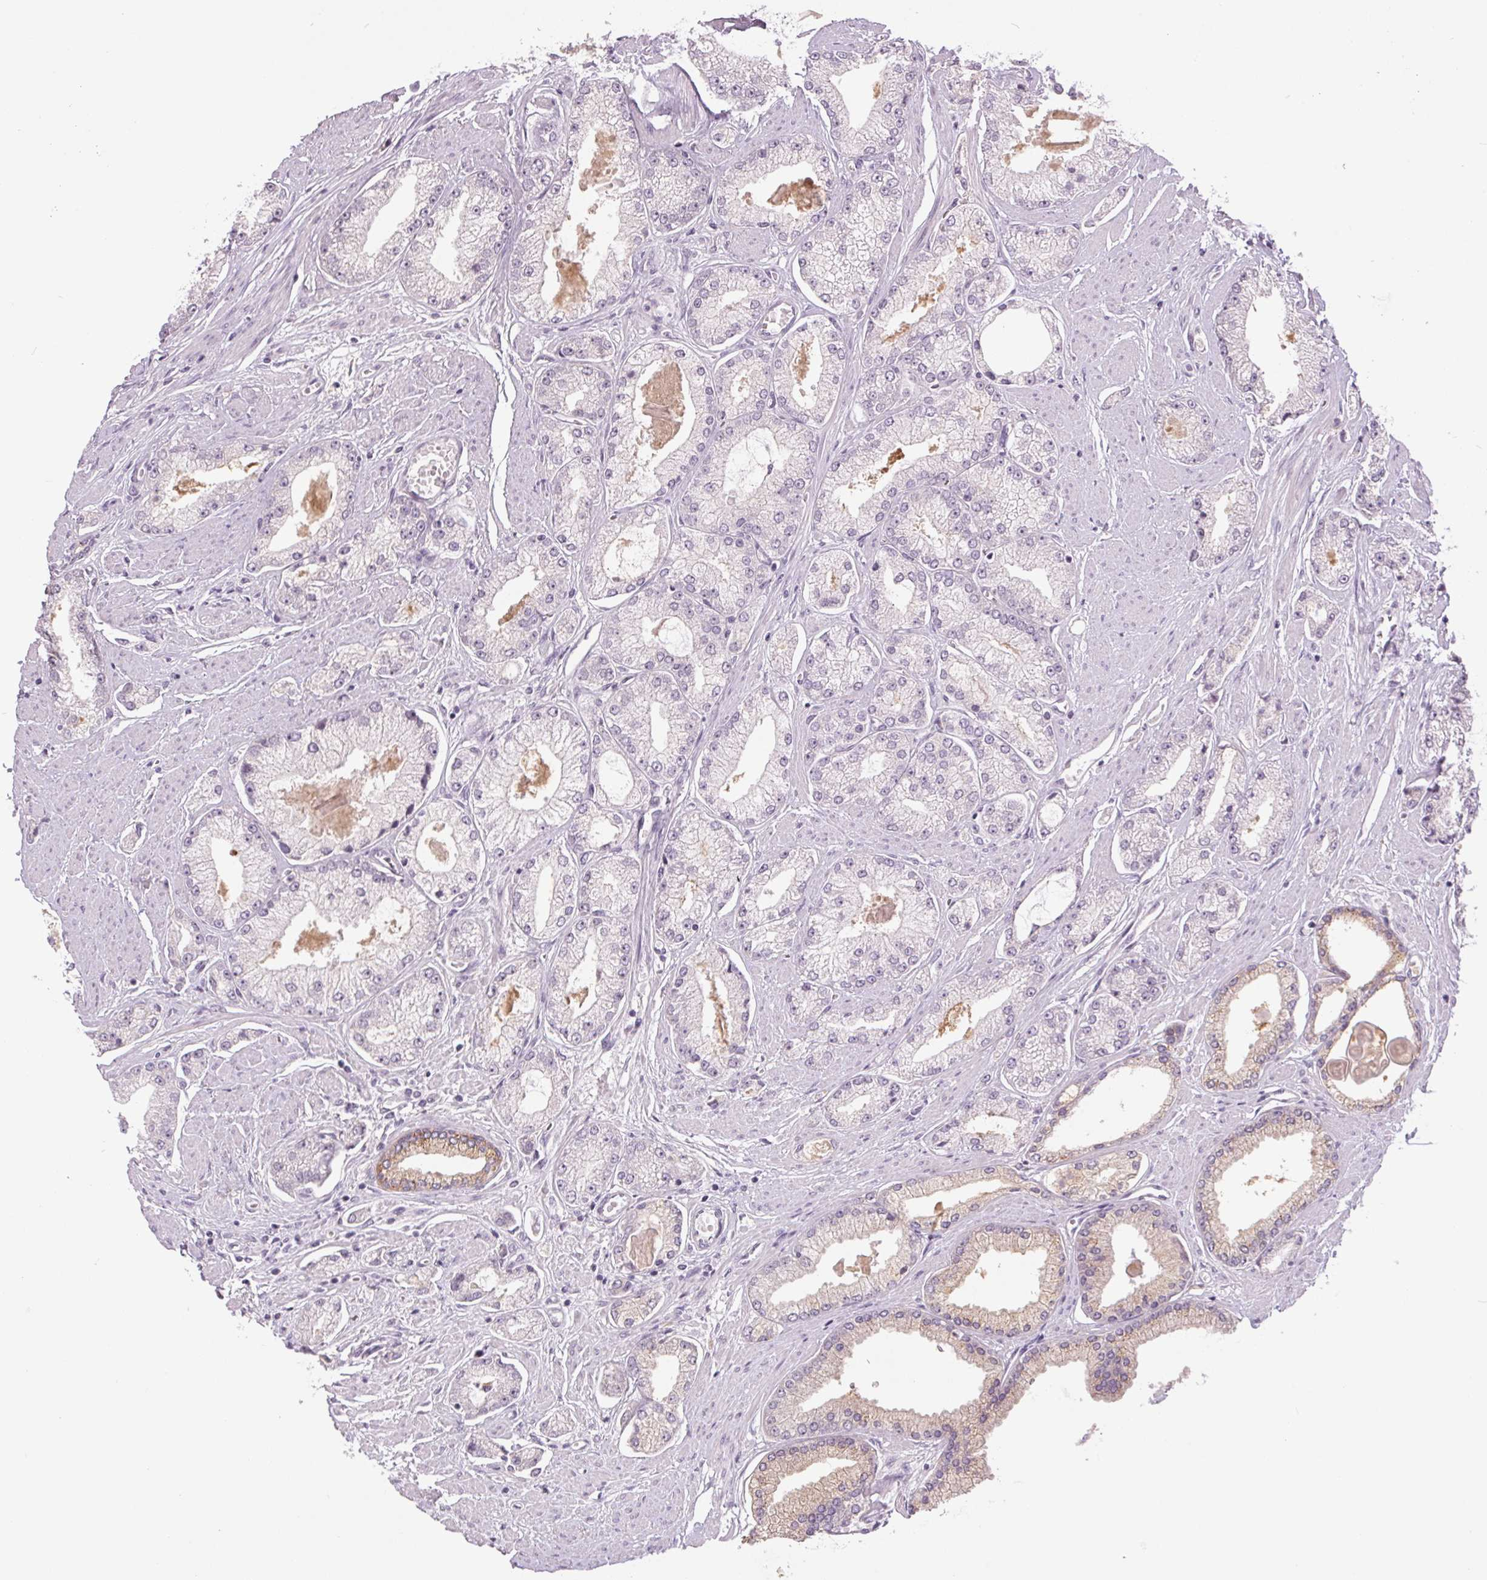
{"staining": {"intensity": "negative", "quantity": "none", "location": "none"}, "tissue": "prostate cancer", "cell_type": "Tumor cells", "image_type": "cancer", "snomed": [{"axis": "morphology", "description": "Adenocarcinoma, High grade"}, {"axis": "topography", "description": "Prostate"}], "caption": "High power microscopy micrograph of an immunohistochemistry image of prostate cancer (high-grade adenocarcinoma), revealing no significant staining in tumor cells.", "gene": "SMIM6", "patient": {"sex": "male", "age": 68}}